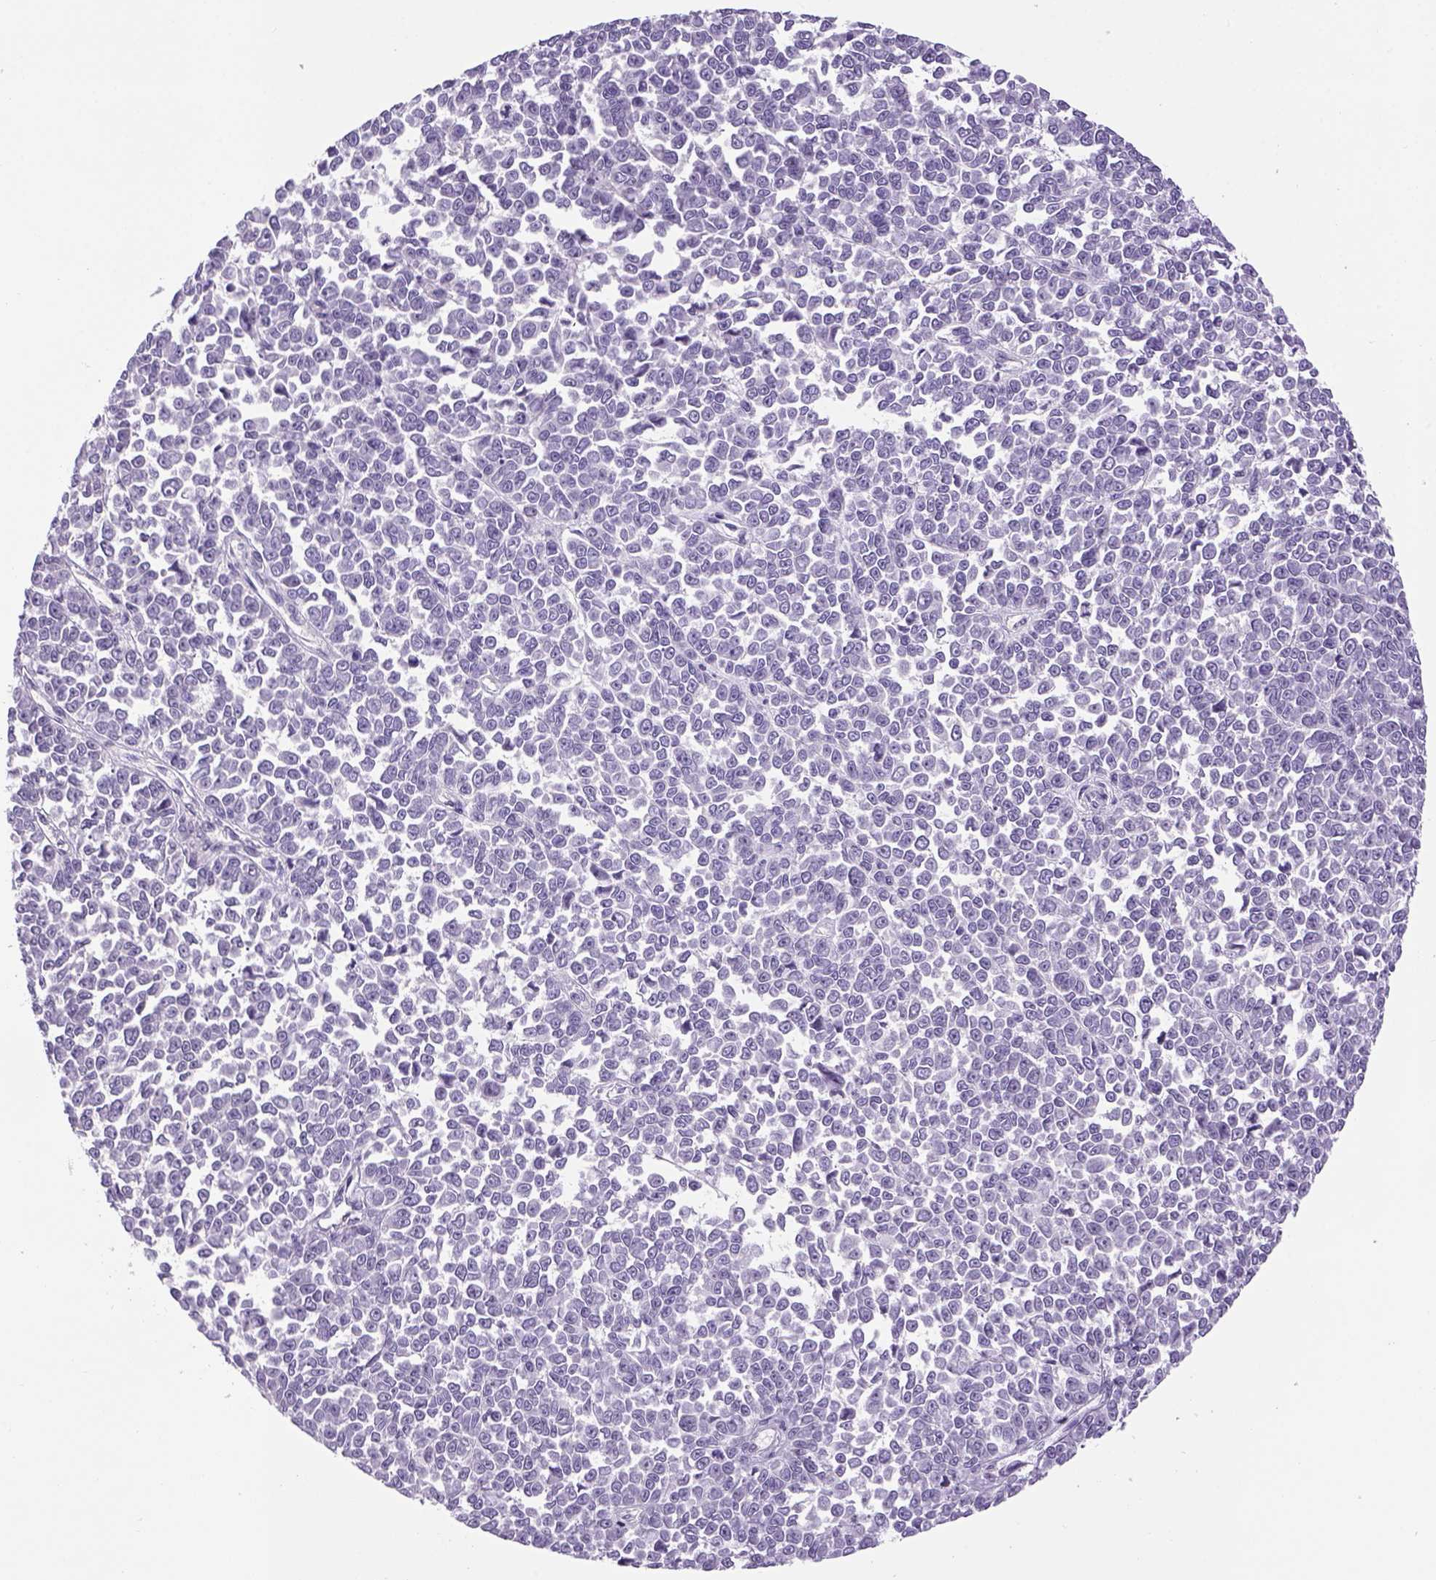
{"staining": {"intensity": "negative", "quantity": "none", "location": "none"}, "tissue": "melanoma", "cell_type": "Tumor cells", "image_type": "cancer", "snomed": [{"axis": "morphology", "description": "Malignant melanoma, NOS"}, {"axis": "topography", "description": "Skin"}], "caption": "Immunohistochemistry (IHC) micrograph of malignant melanoma stained for a protein (brown), which demonstrates no expression in tumor cells.", "gene": "DBH", "patient": {"sex": "female", "age": 95}}